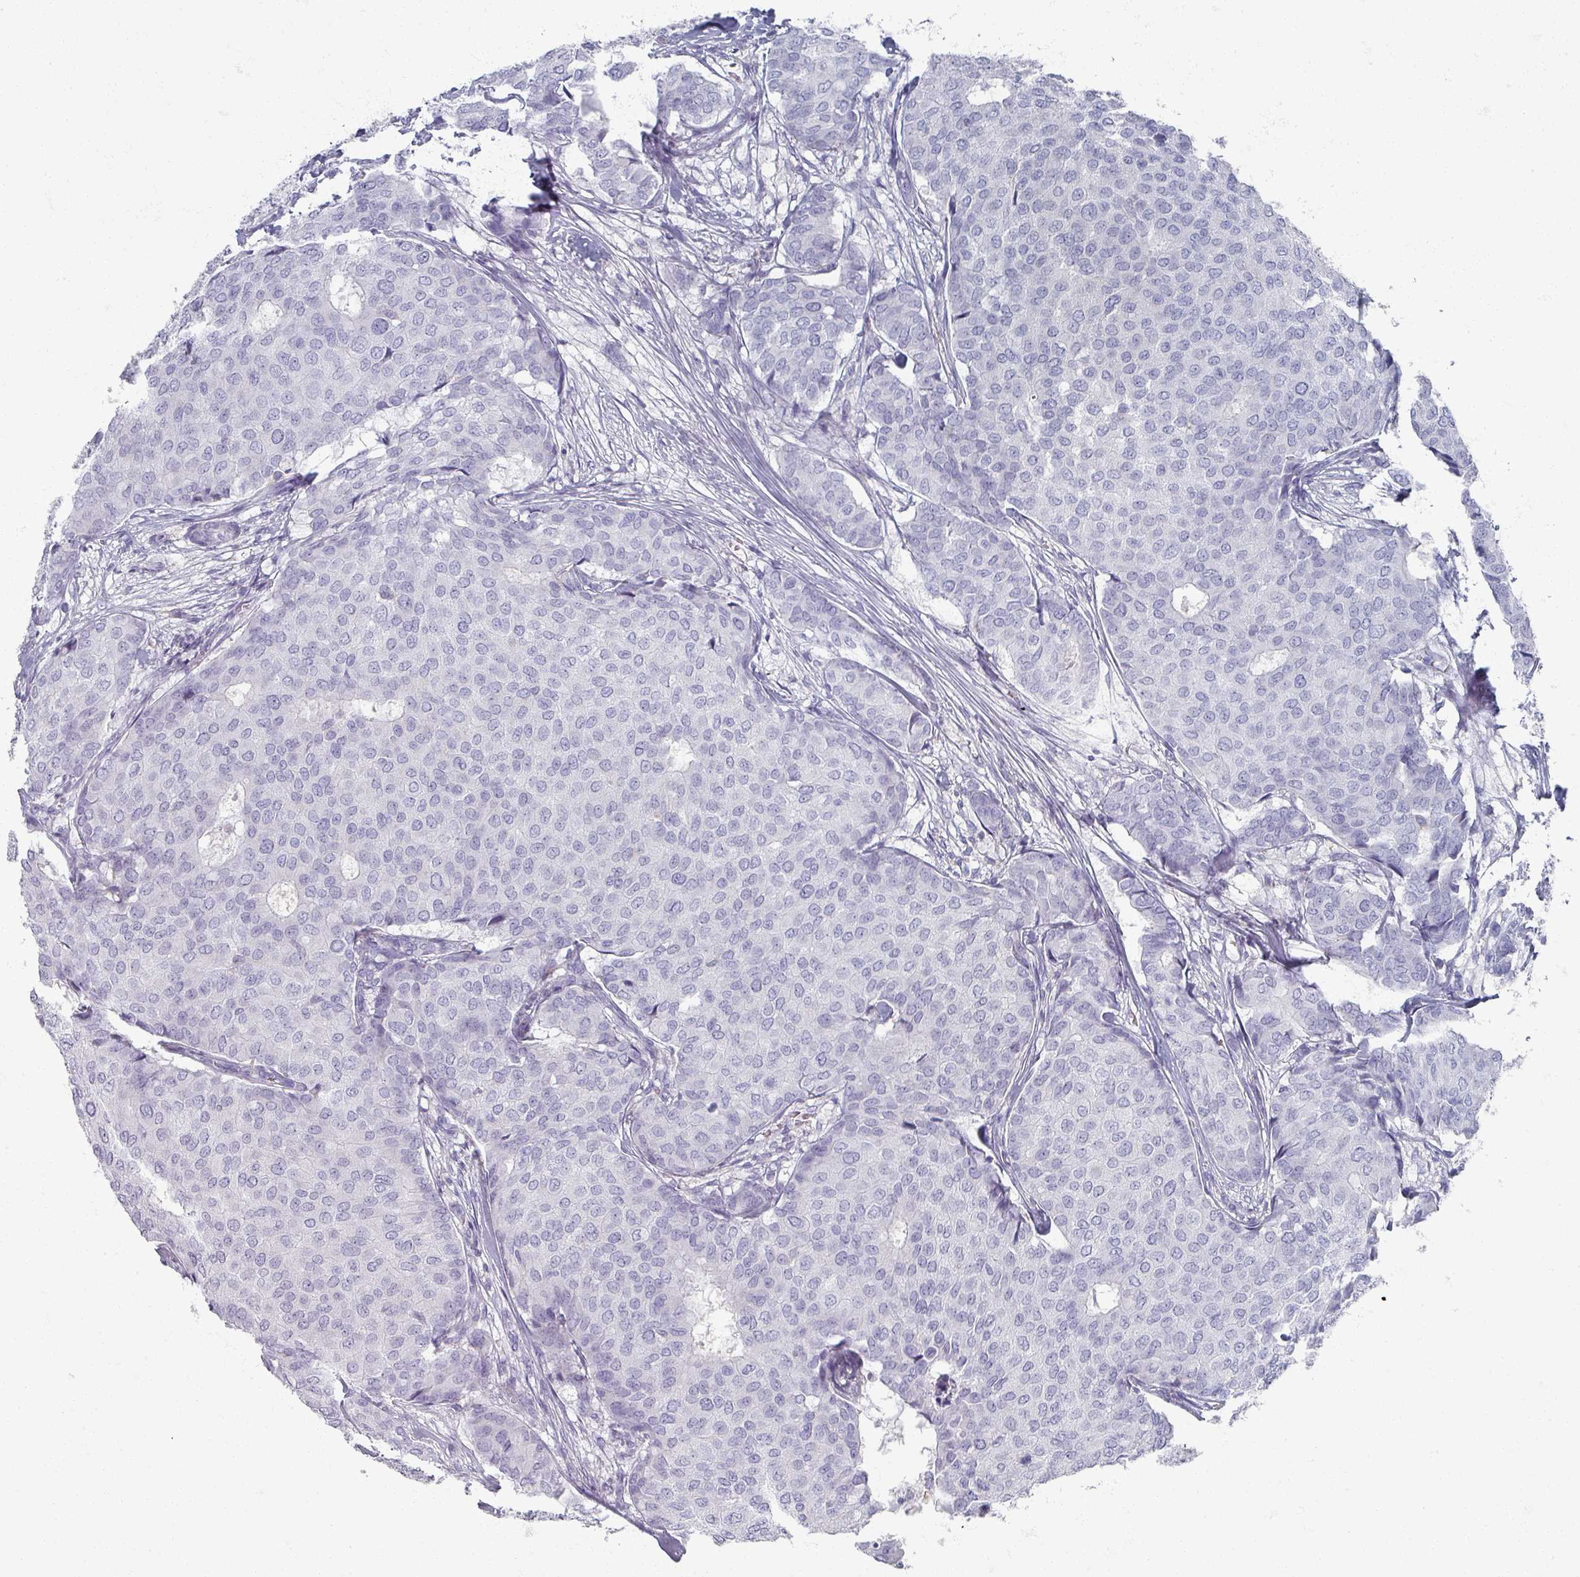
{"staining": {"intensity": "negative", "quantity": "none", "location": "none"}, "tissue": "breast cancer", "cell_type": "Tumor cells", "image_type": "cancer", "snomed": [{"axis": "morphology", "description": "Duct carcinoma"}, {"axis": "topography", "description": "Breast"}], "caption": "A photomicrograph of breast infiltrating ductal carcinoma stained for a protein shows no brown staining in tumor cells.", "gene": "OMG", "patient": {"sex": "female", "age": 75}}